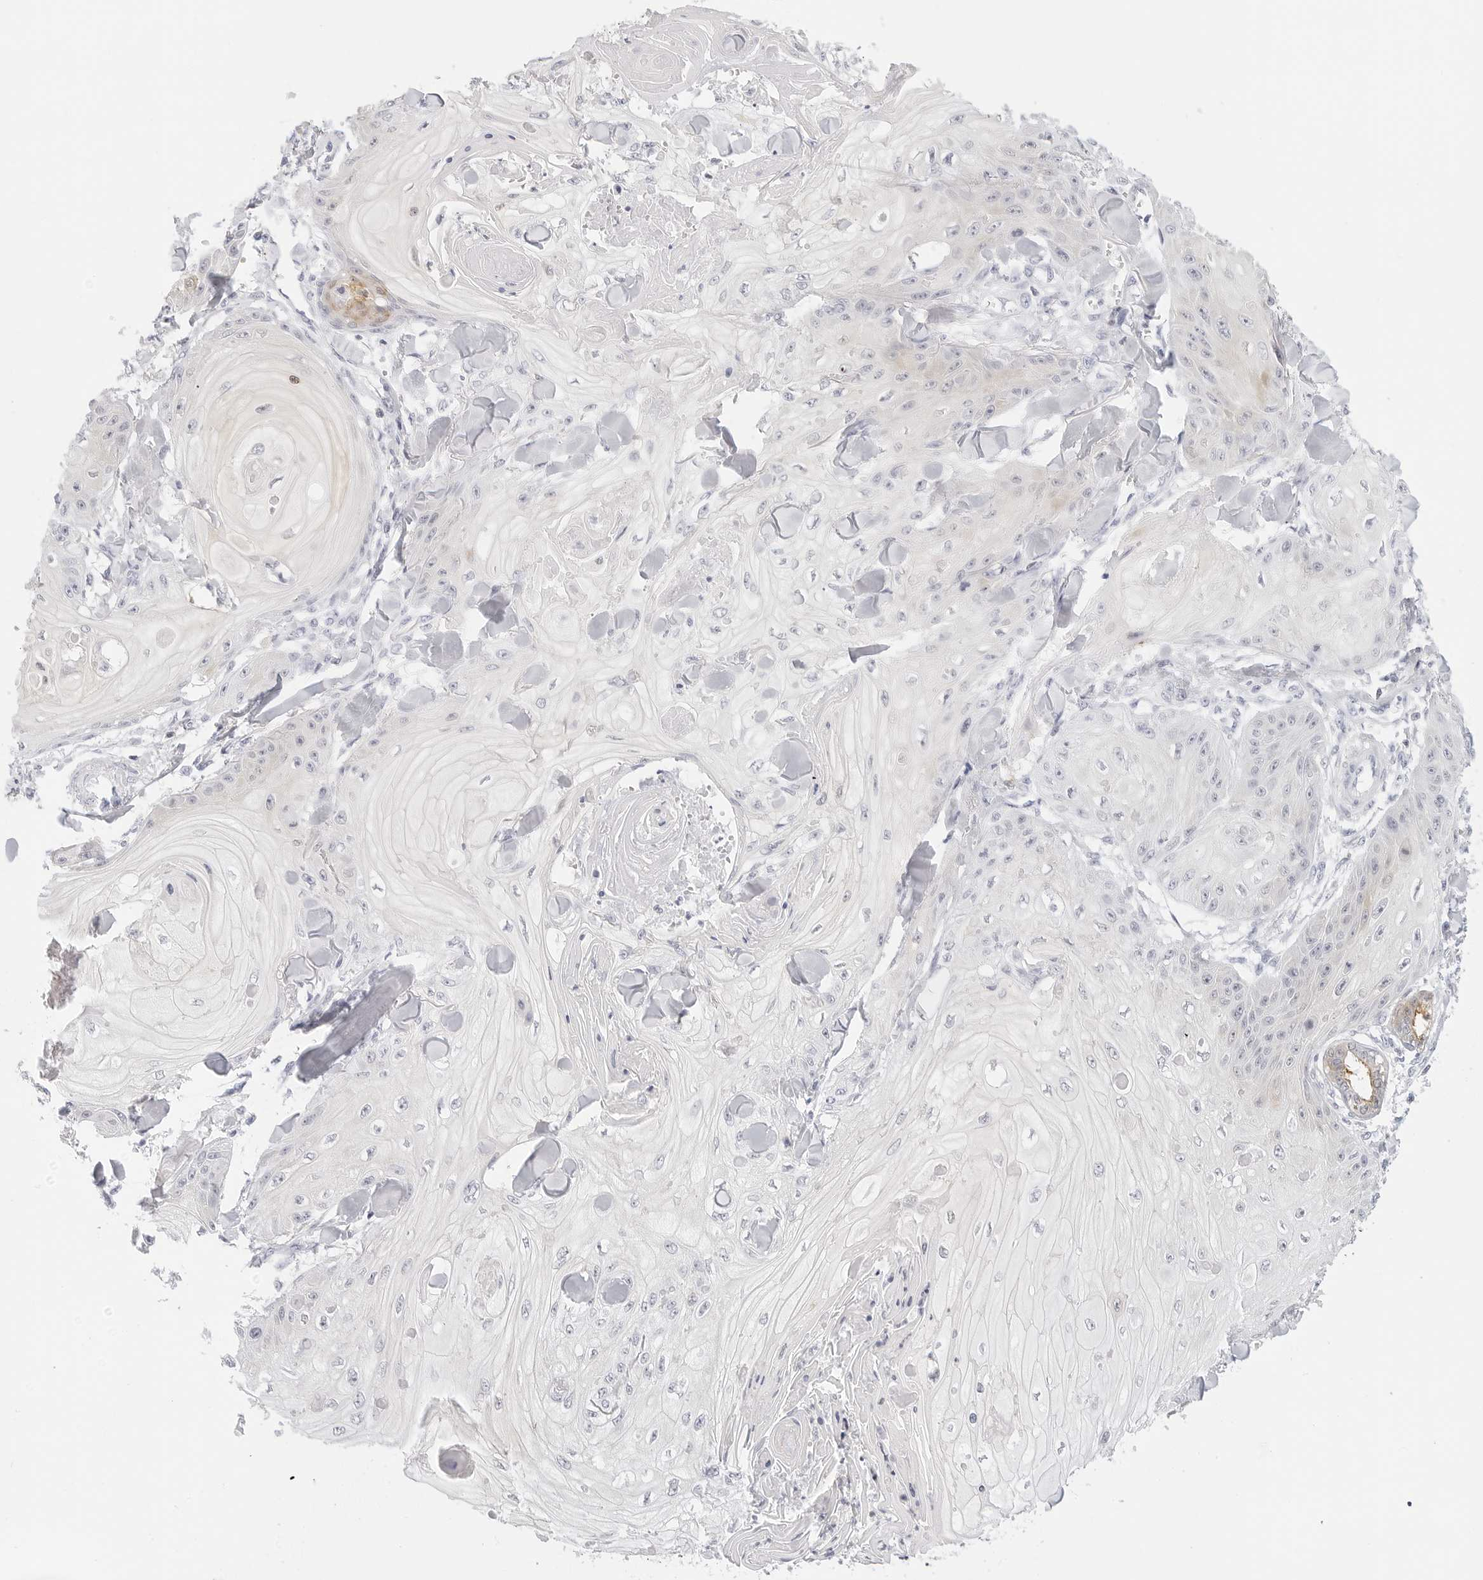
{"staining": {"intensity": "negative", "quantity": "none", "location": "none"}, "tissue": "skin cancer", "cell_type": "Tumor cells", "image_type": "cancer", "snomed": [{"axis": "morphology", "description": "Squamous cell carcinoma, NOS"}, {"axis": "topography", "description": "Skin"}], "caption": "High power microscopy micrograph of an immunohistochemistry image of skin squamous cell carcinoma, revealing no significant positivity in tumor cells. (DAB (3,3'-diaminobenzidine) immunohistochemistry visualized using brightfield microscopy, high magnification).", "gene": "SLC9A3R1", "patient": {"sex": "male", "age": 74}}